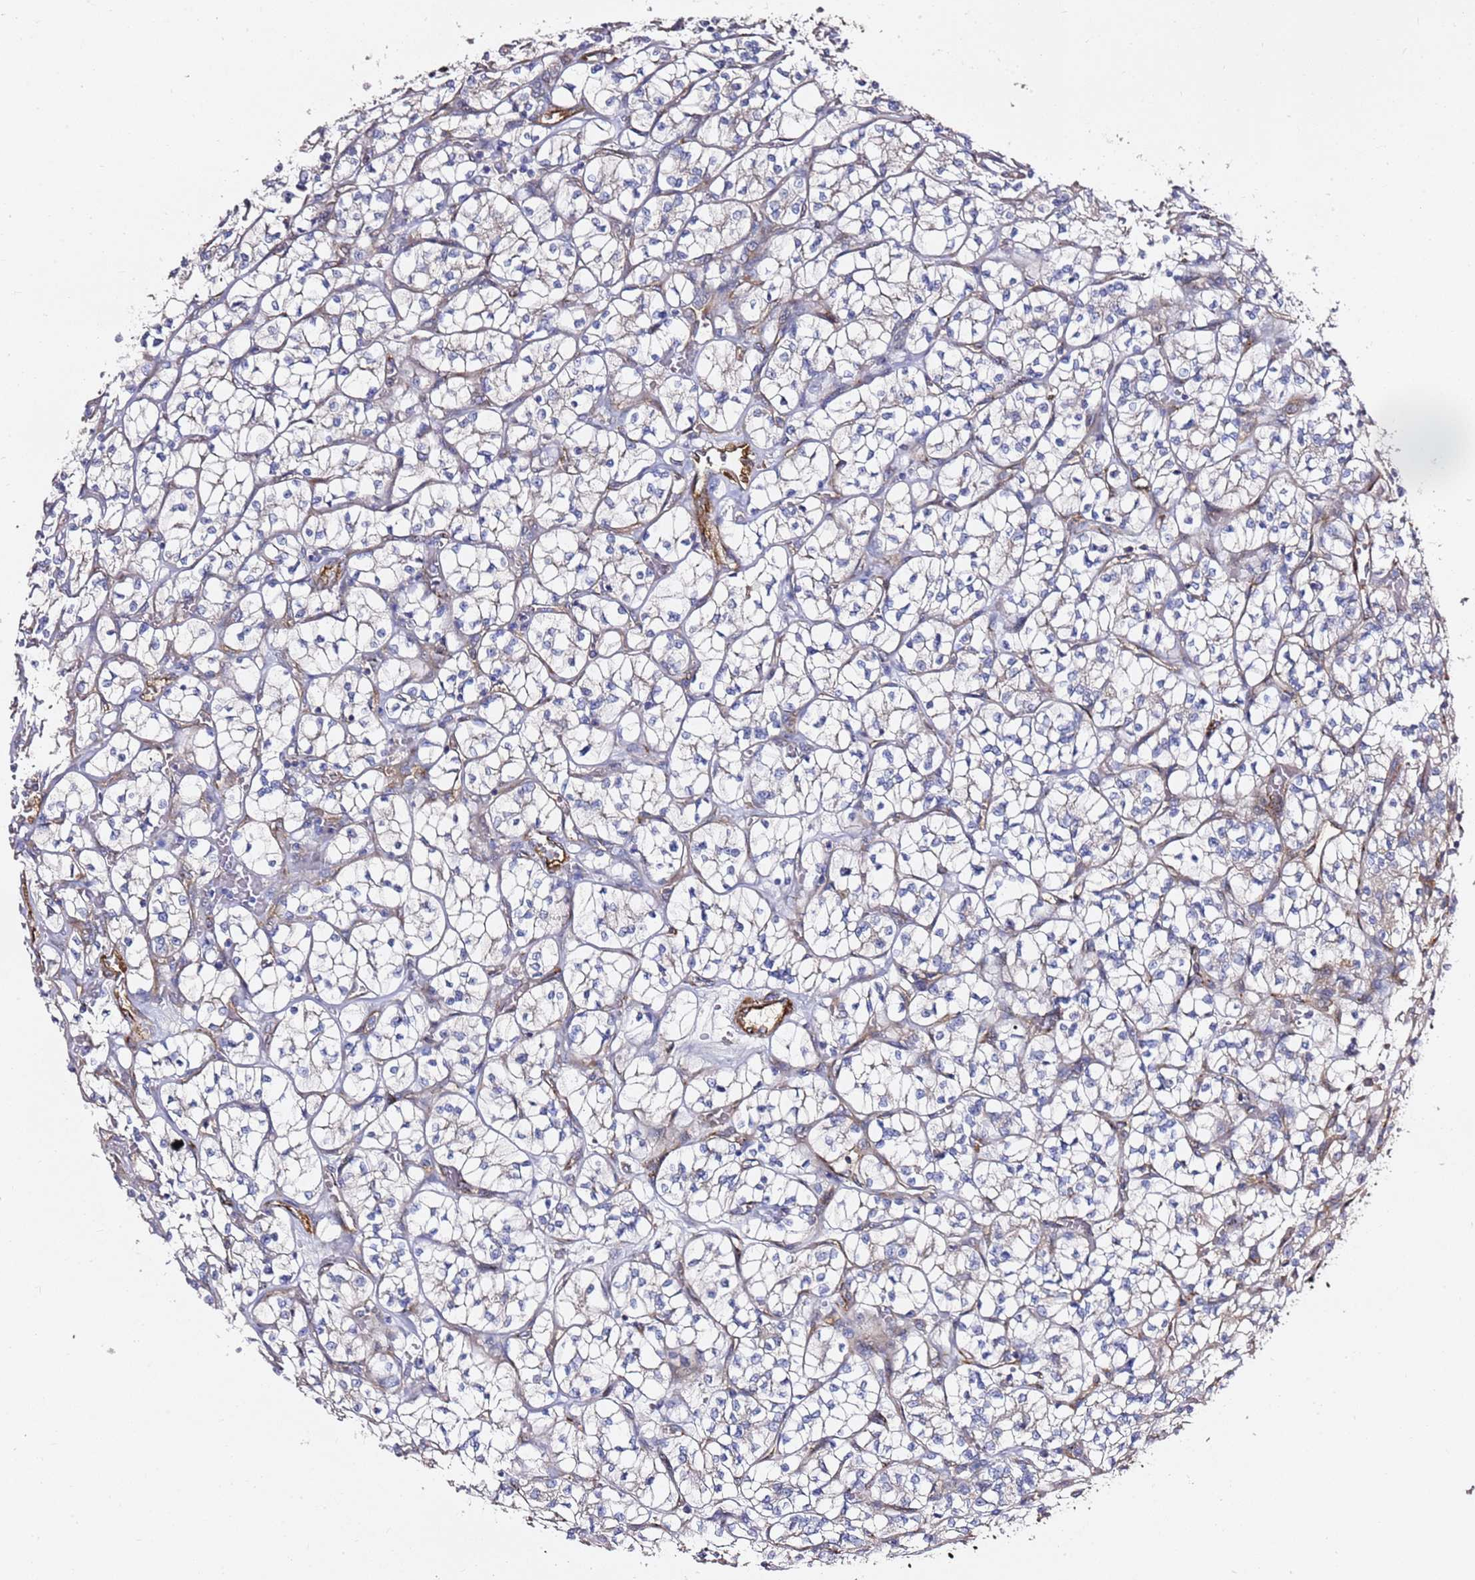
{"staining": {"intensity": "negative", "quantity": "none", "location": "none"}, "tissue": "renal cancer", "cell_type": "Tumor cells", "image_type": "cancer", "snomed": [{"axis": "morphology", "description": "Adenocarcinoma, NOS"}, {"axis": "topography", "description": "Kidney"}], "caption": "There is no significant positivity in tumor cells of renal cancer.", "gene": "EPS8L1", "patient": {"sex": "female", "age": 64}}